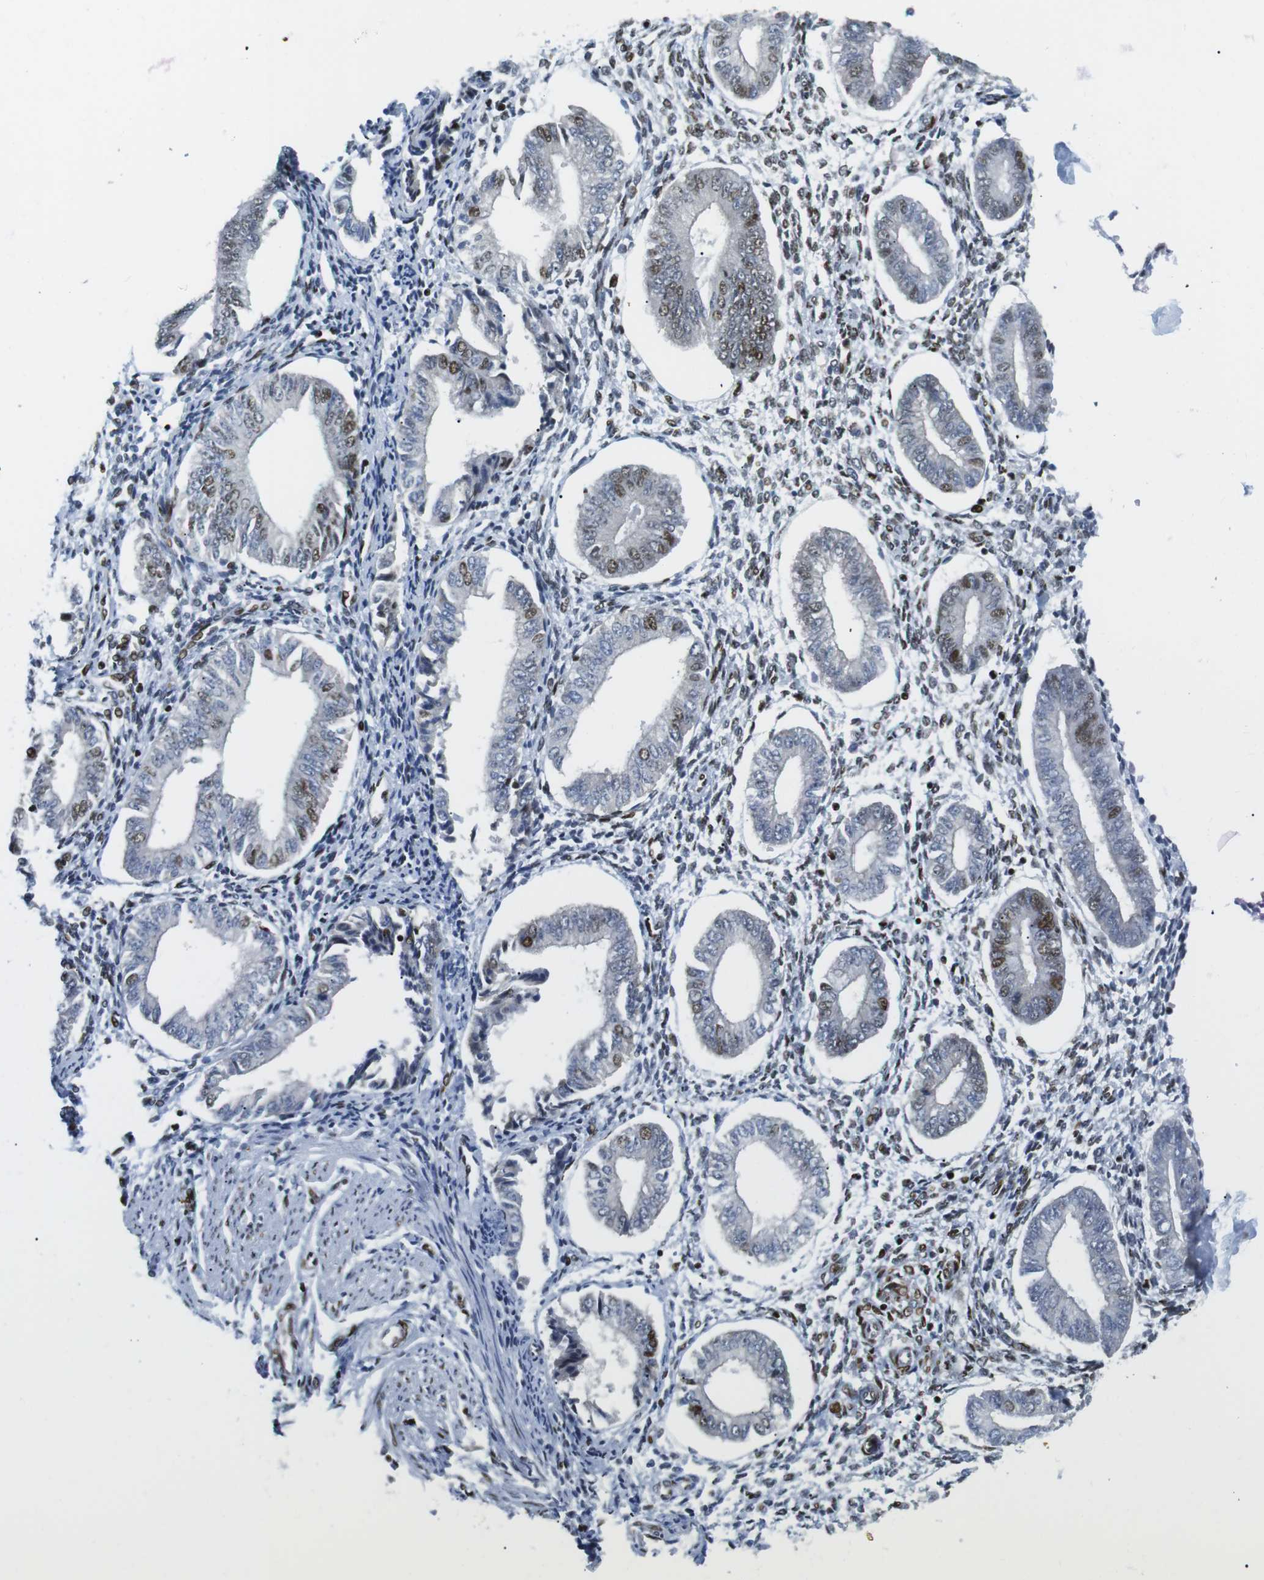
{"staining": {"intensity": "strong", "quantity": "25%-75%", "location": "nuclear"}, "tissue": "endometrium", "cell_type": "Cells in endometrial stroma", "image_type": "normal", "snomed": [{"axis": "morphology", "description": "Normal tissue, NOS"}, {"axis": "topography", "description": "Endometrium"}], "caption": "Immunohistochemical staining of benign human endometrium reveals strong nuclear protein staining in approximately 25%-75% of cells in endometrial stroma.", "gene": "ARID1A", "patient": {"sex": "female", "age": 50}}